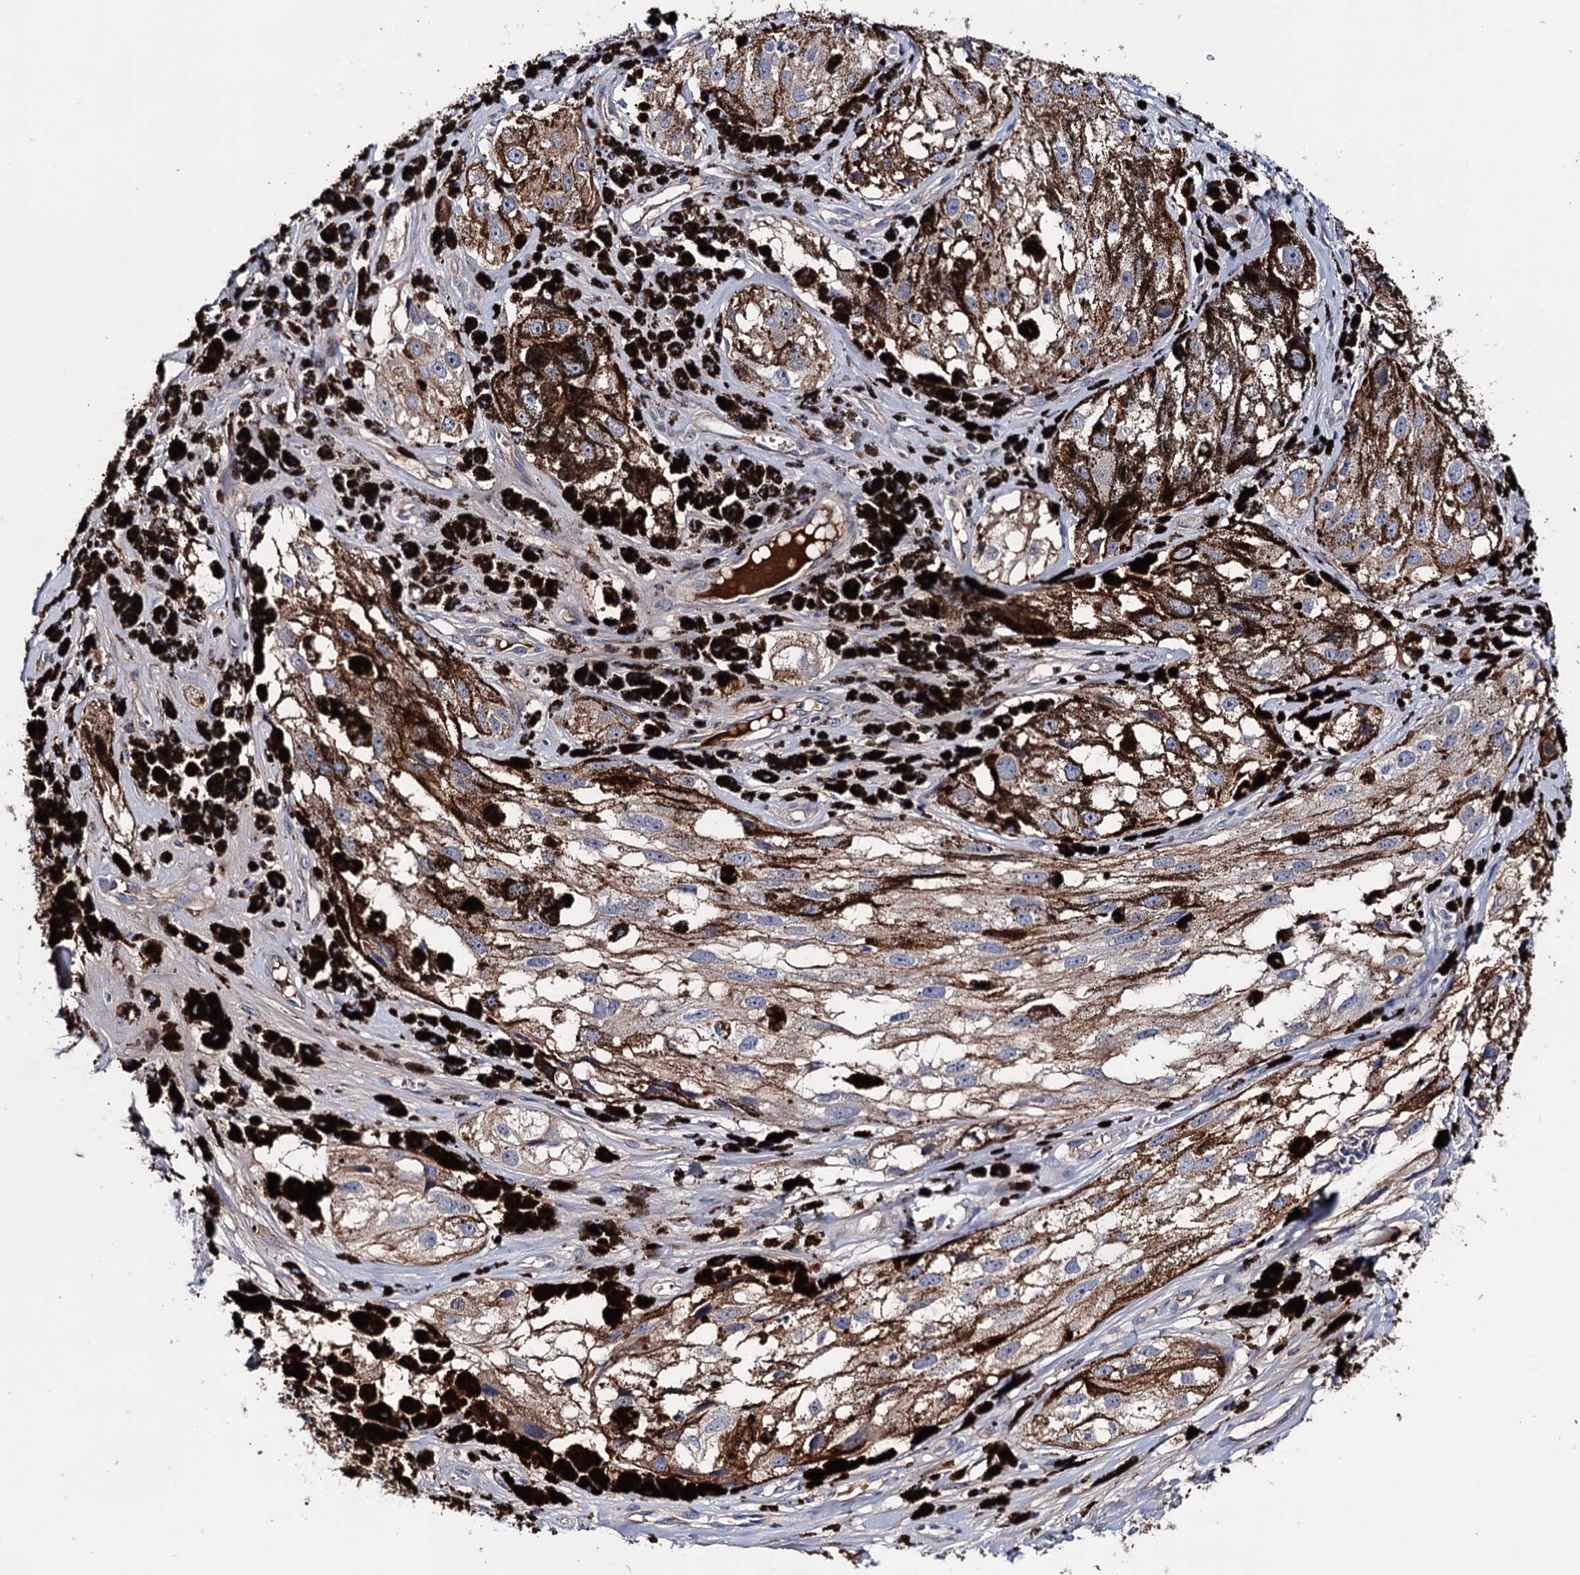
{"staining": {"intensity": "weak", "quantity": ">75%", "location": "cytoplasmic/membranous"}, "tissue": "melanoma", "cell_type": "Tumor cells", "image_type": "cancer", "snomed": [{"axis": "morphology", "description": "Malignant melanoma, NOS"}, {"axis": "topography", "description": "Skin"}], "caption": "This histopathology image demonstrates immunohistochemistry (IHC) staining of malignant melanoma, with low weak cytoplasmic/membranous staining in about >75% of tumor cells.", "gene": "PPP1R32", "patient": {"sex": "male", "age": 88}}